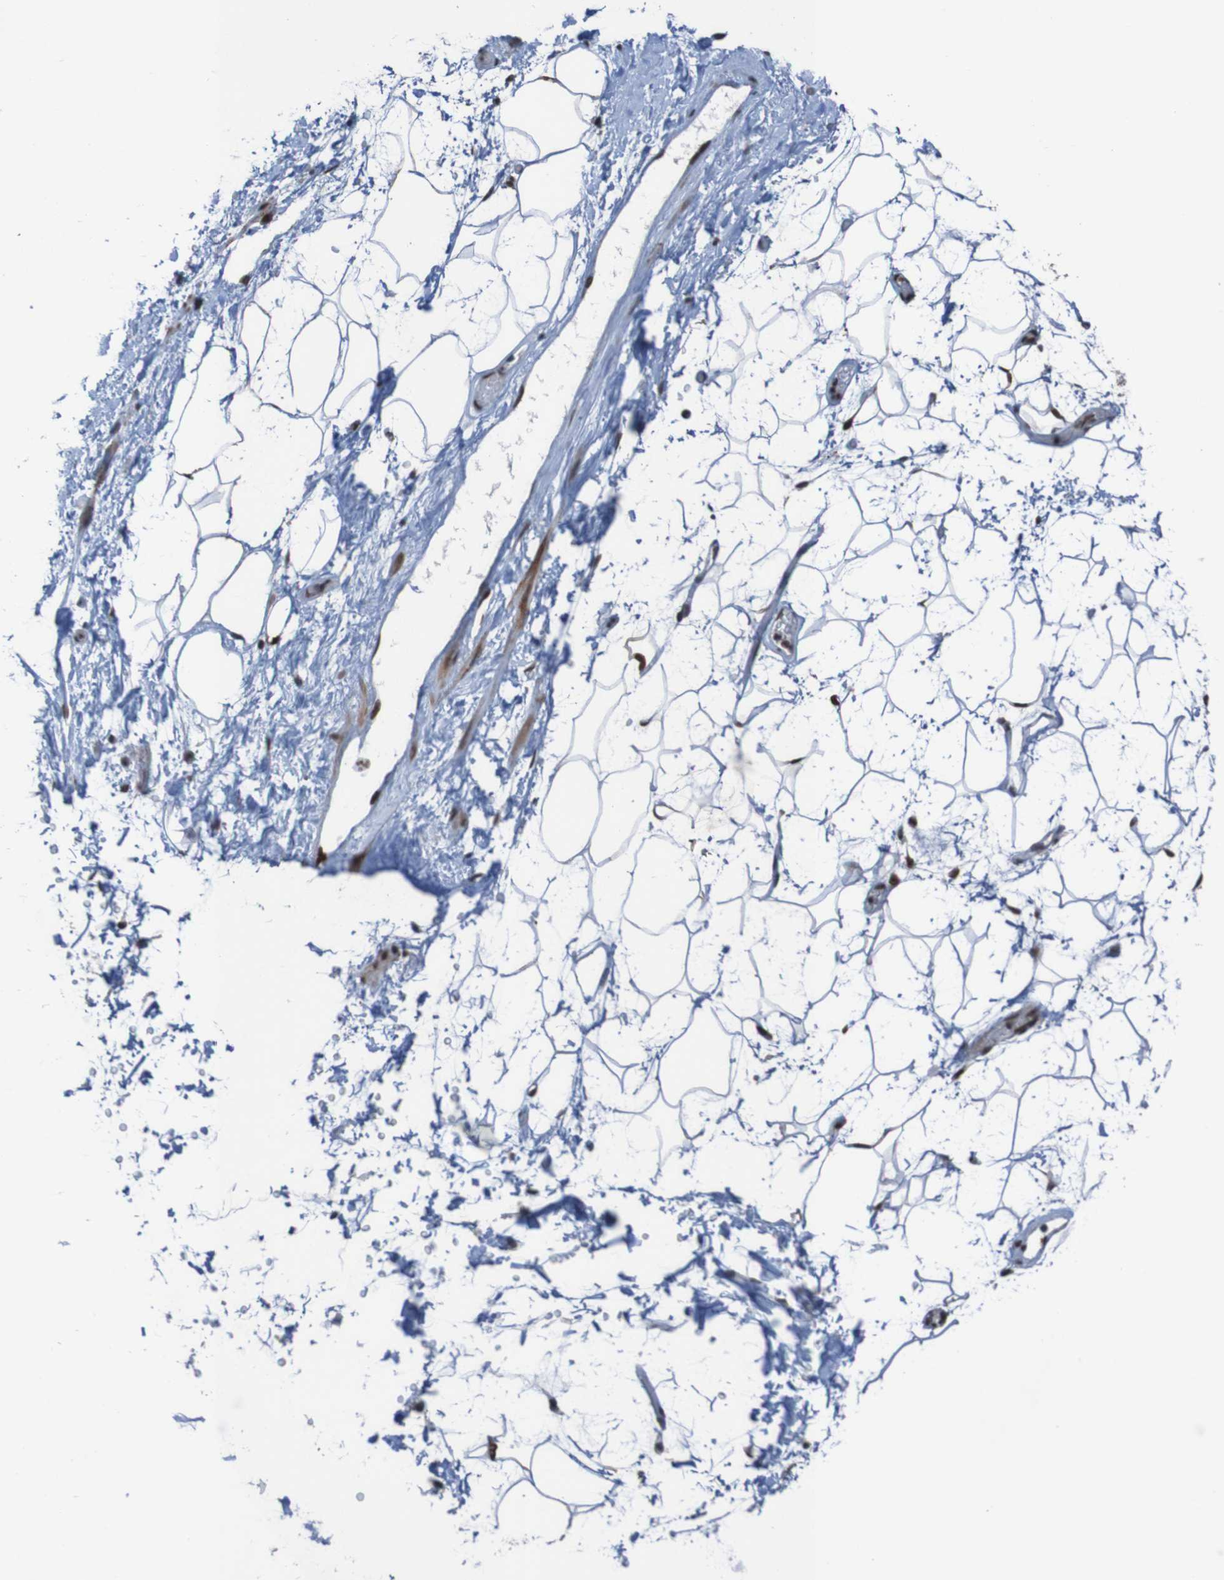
{"staining": {"intensity": "strong", "quantity": ">75%", "location": "nuclear"}, "tissue": "adipose tissue", "cell_type": "Adipocytes", "image_type": "normal", "snomed": [{"axis": "morphology", "description": "Normal tissue, NOS"}, {"axis": "topography", "description": "Soft tissue"}], "caption": "Immunohistochemistry (IHC) (DAB (3,3'-diaminobenzidine)) staining of benign human adipose tissue shows strong nuclear protein expression in about >75% of adipocytes. (Stains: DAB (3,3'-diaminobenzidine) in brown, nuclei in blue, Microscopy: brightfield microscopy at high magnification).", "gene": "PHF2", "patient": {"sex": "male", "age": 72}}